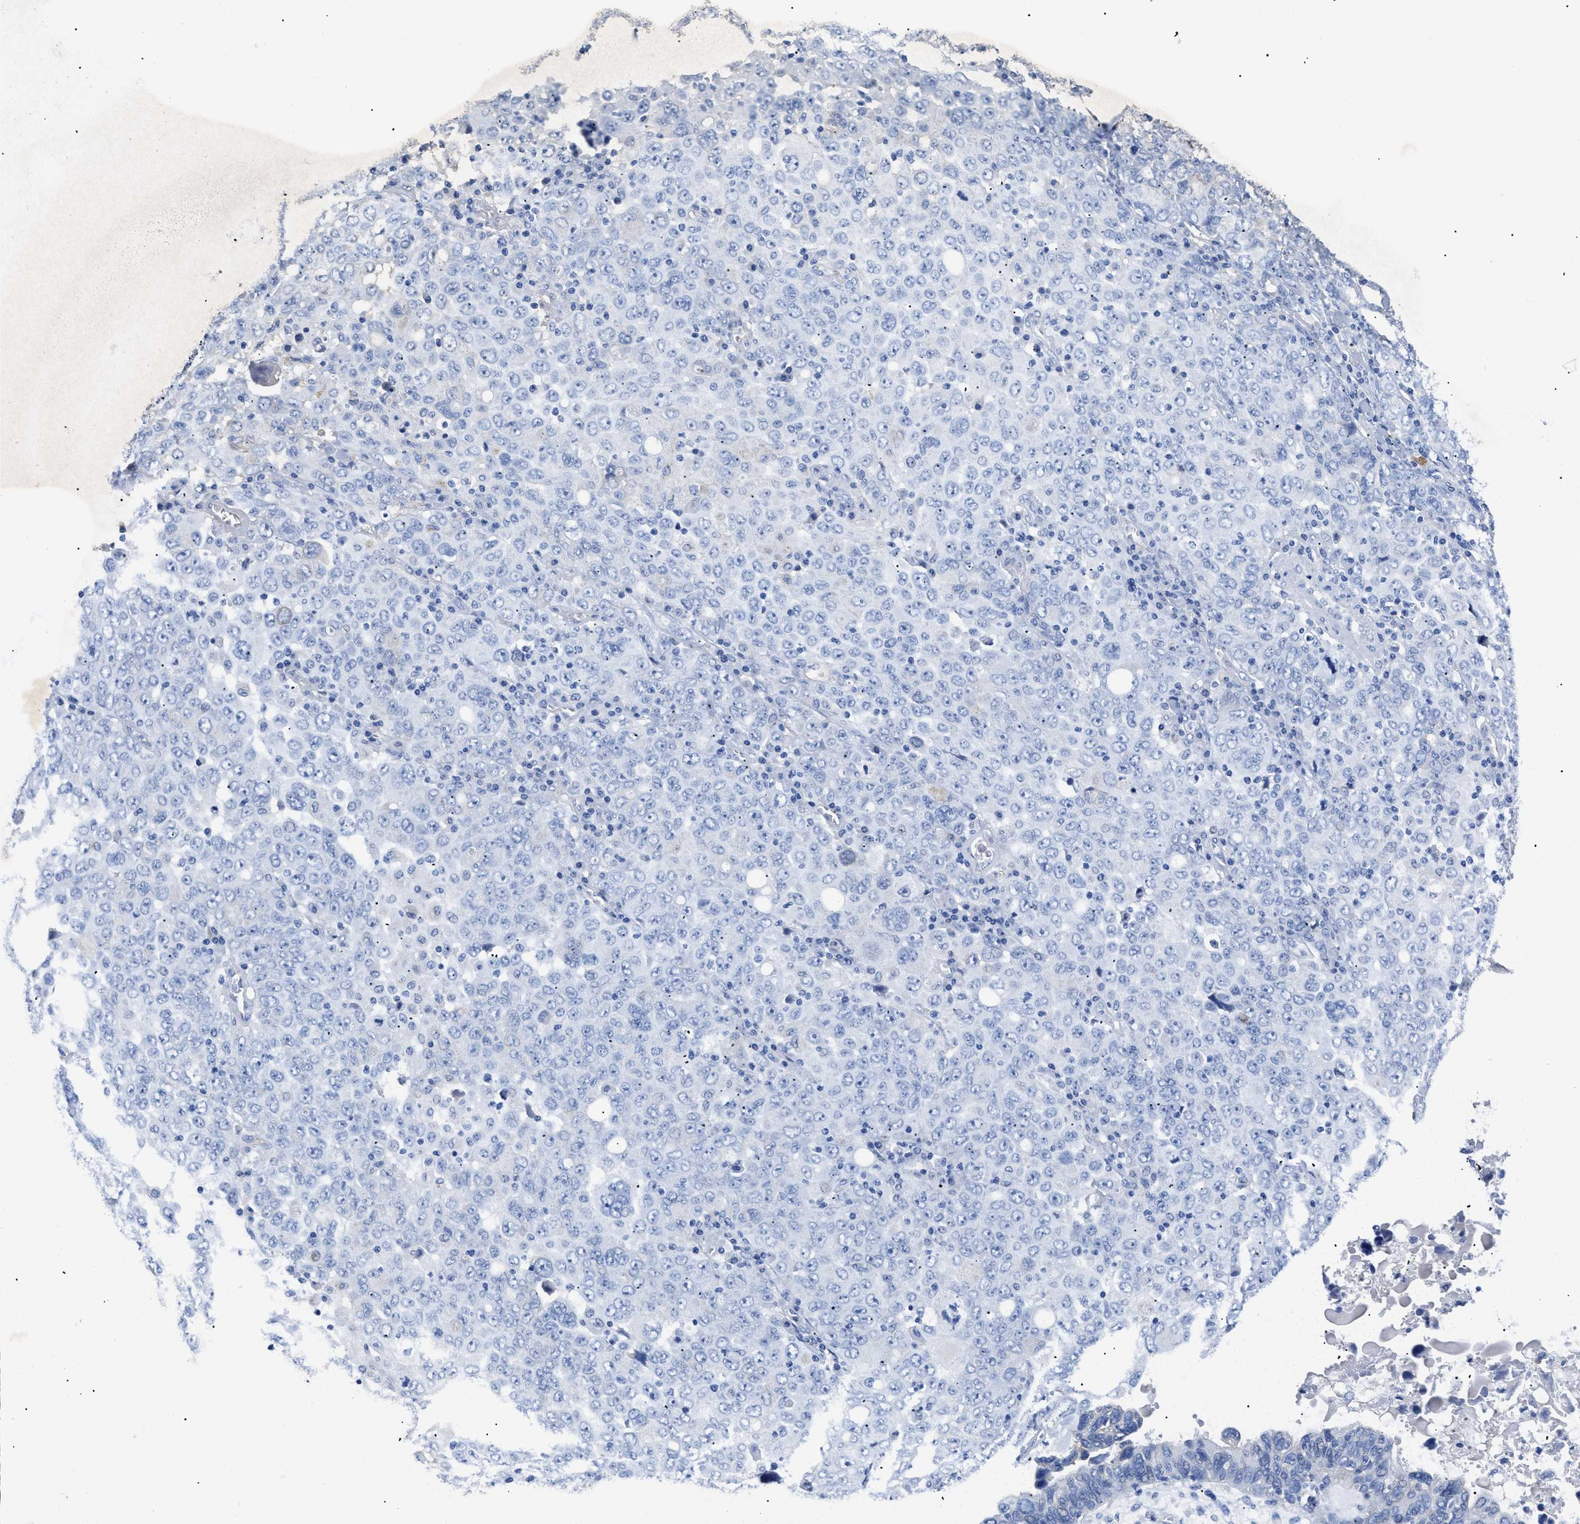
{"staining": {"intensity": "negative", "quantity": "none", "location": "none"}, "tissue": "ovarian cancer", "cell_type": "Tumor cells", "image_type": "cancer", "snomed": [{"axis": "morphology", "description": "Carcinoma, endometroid"}, {"axis": "topography", "description": "Ovary"}], "caption": "Ovarian cancer was stained to show a protein in brown. There is no significant expression in tumor cells.", "gene": "TMEM68", "patient": {"sex": "female", "age": 62}}